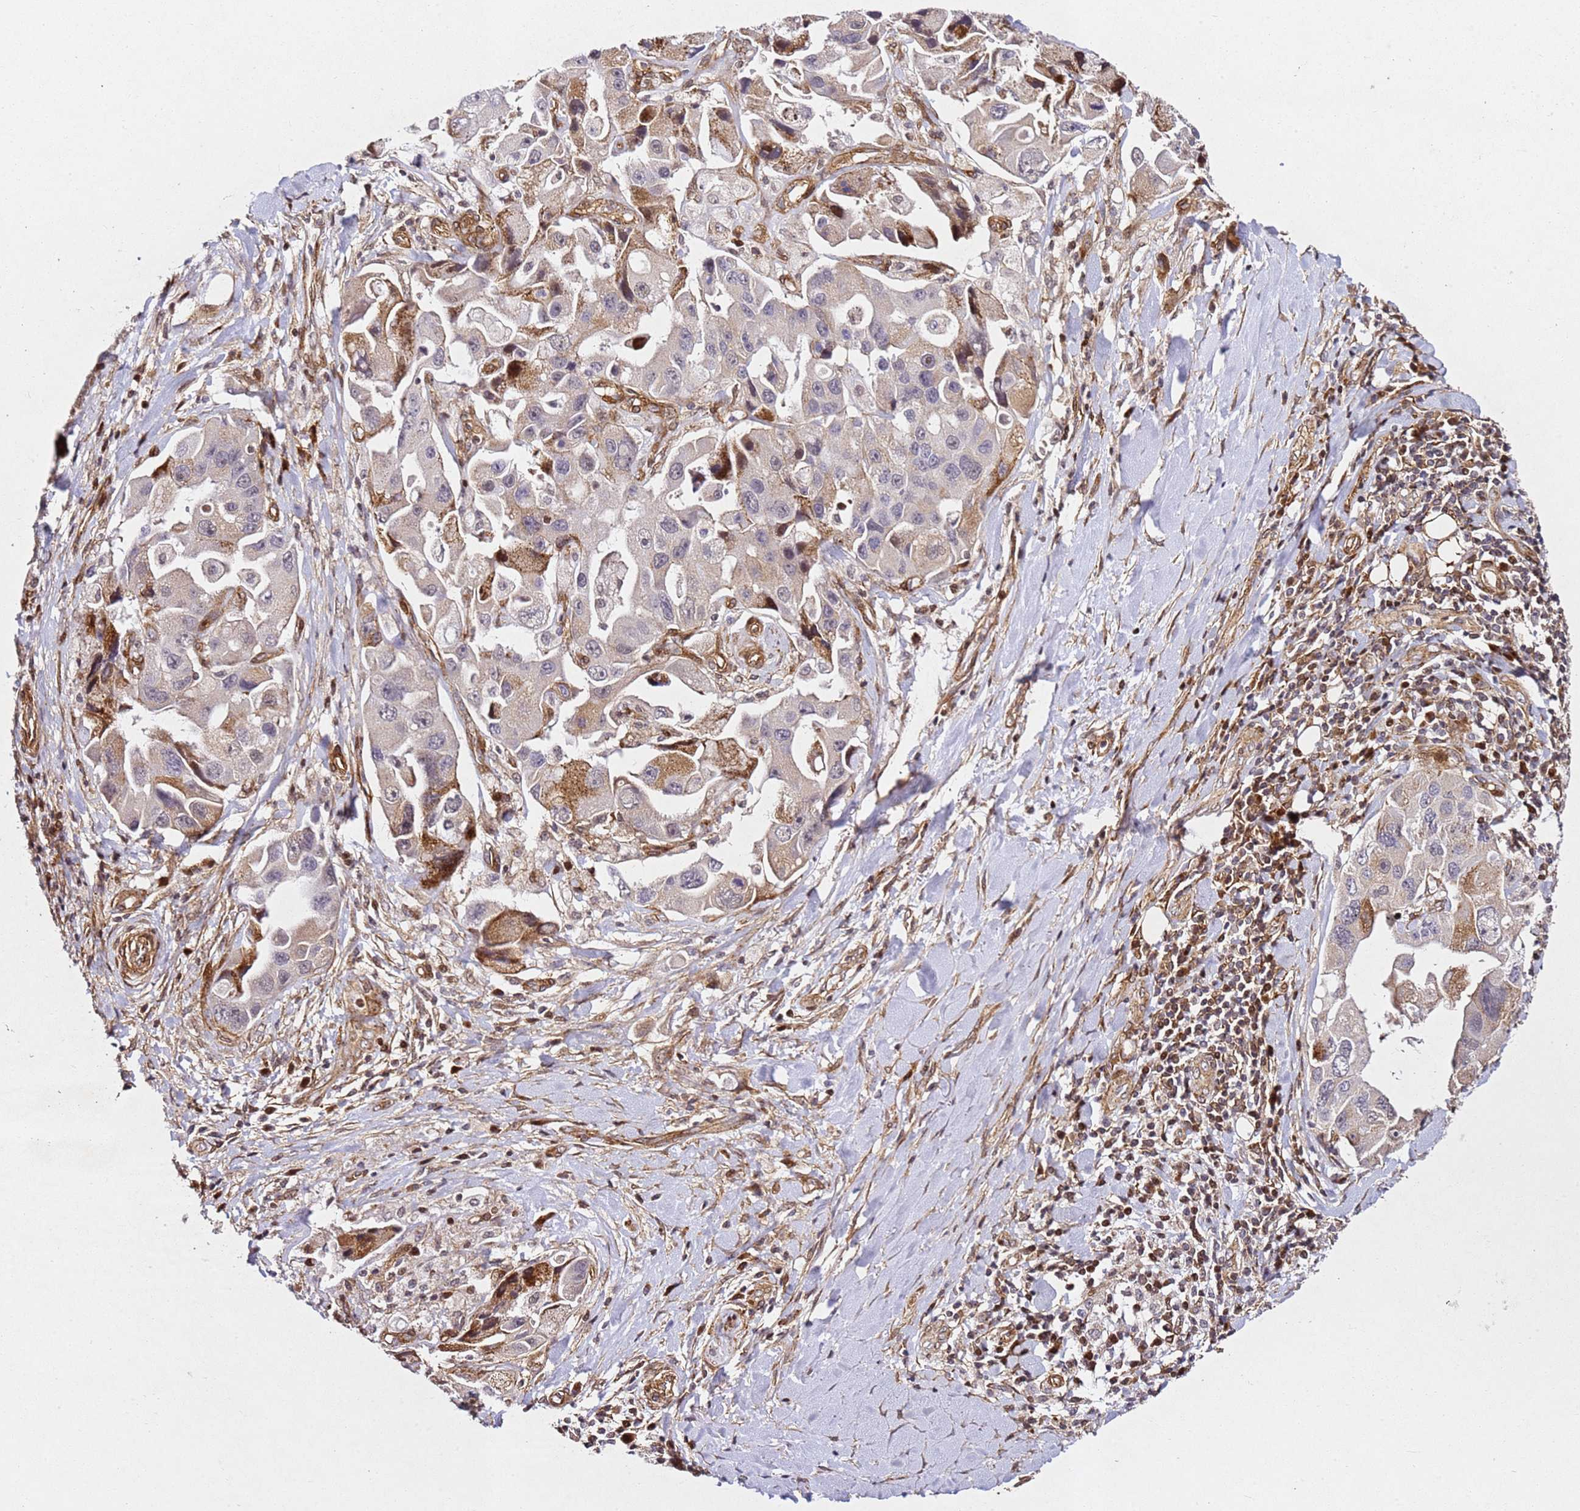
{"staining": {"intensity": "moderate", "quantity": "25%-75%", "location": "cytoplasmic/membranous"}, "tissue": "lung cancer", "cell_type": "Tumor cells", "image_type": "cancer", "snomed": [{"axis": "morphology", "description": "Adenocarcinoma, NOS"}, {"axis": "topography", "description": "Lung"}], "caption": "Immunohistochemical staining of lung cancer displays moderate cytoplasmic/membranous protein staining in about 25%-75% of tumor cells.", "gene": "ZNF296", "patient": {"sex": "female", "age": 54}}